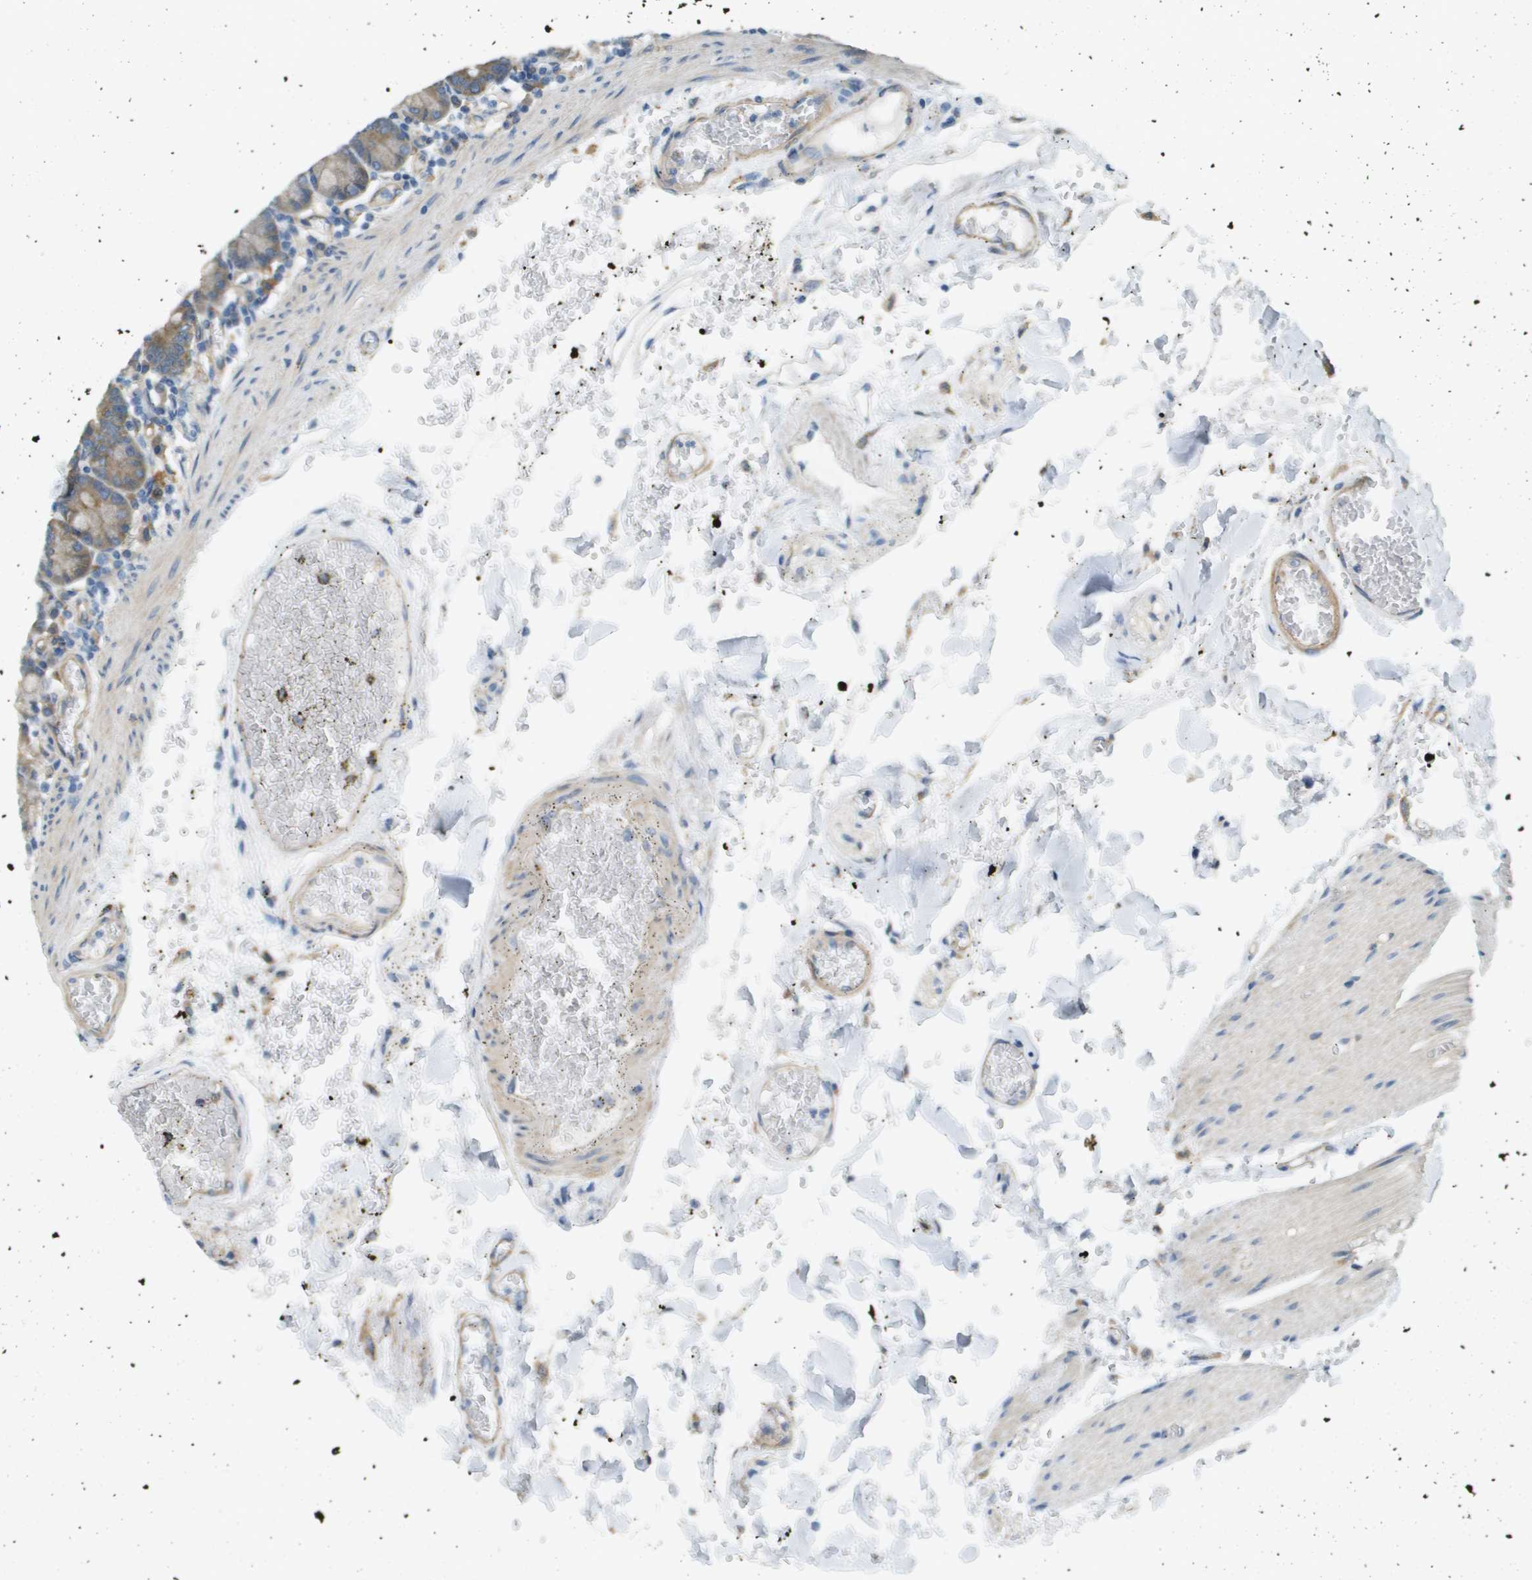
{"staining": {"intensity": "moderate", "quantity": ">75%", "location": "cytoplasmic/membranous"}, "tissue": "small intestine", "cell_type": "Glandular cells", "image_type": "normal", "snomed": [{"axis": "morphology", "description": "Normal tissue, NOS"}, {"axis": "topography", "description": "Small intestine"}], "caption": "This photomicrograph displays immunohistochemistry (IHC) staining of normal small intestine, with medium moderate cytoplasmic/membranous staining in about >75% of glandular cells.", "gene": "CORO1B", "patient": {"sex": "male", "age": 71}}